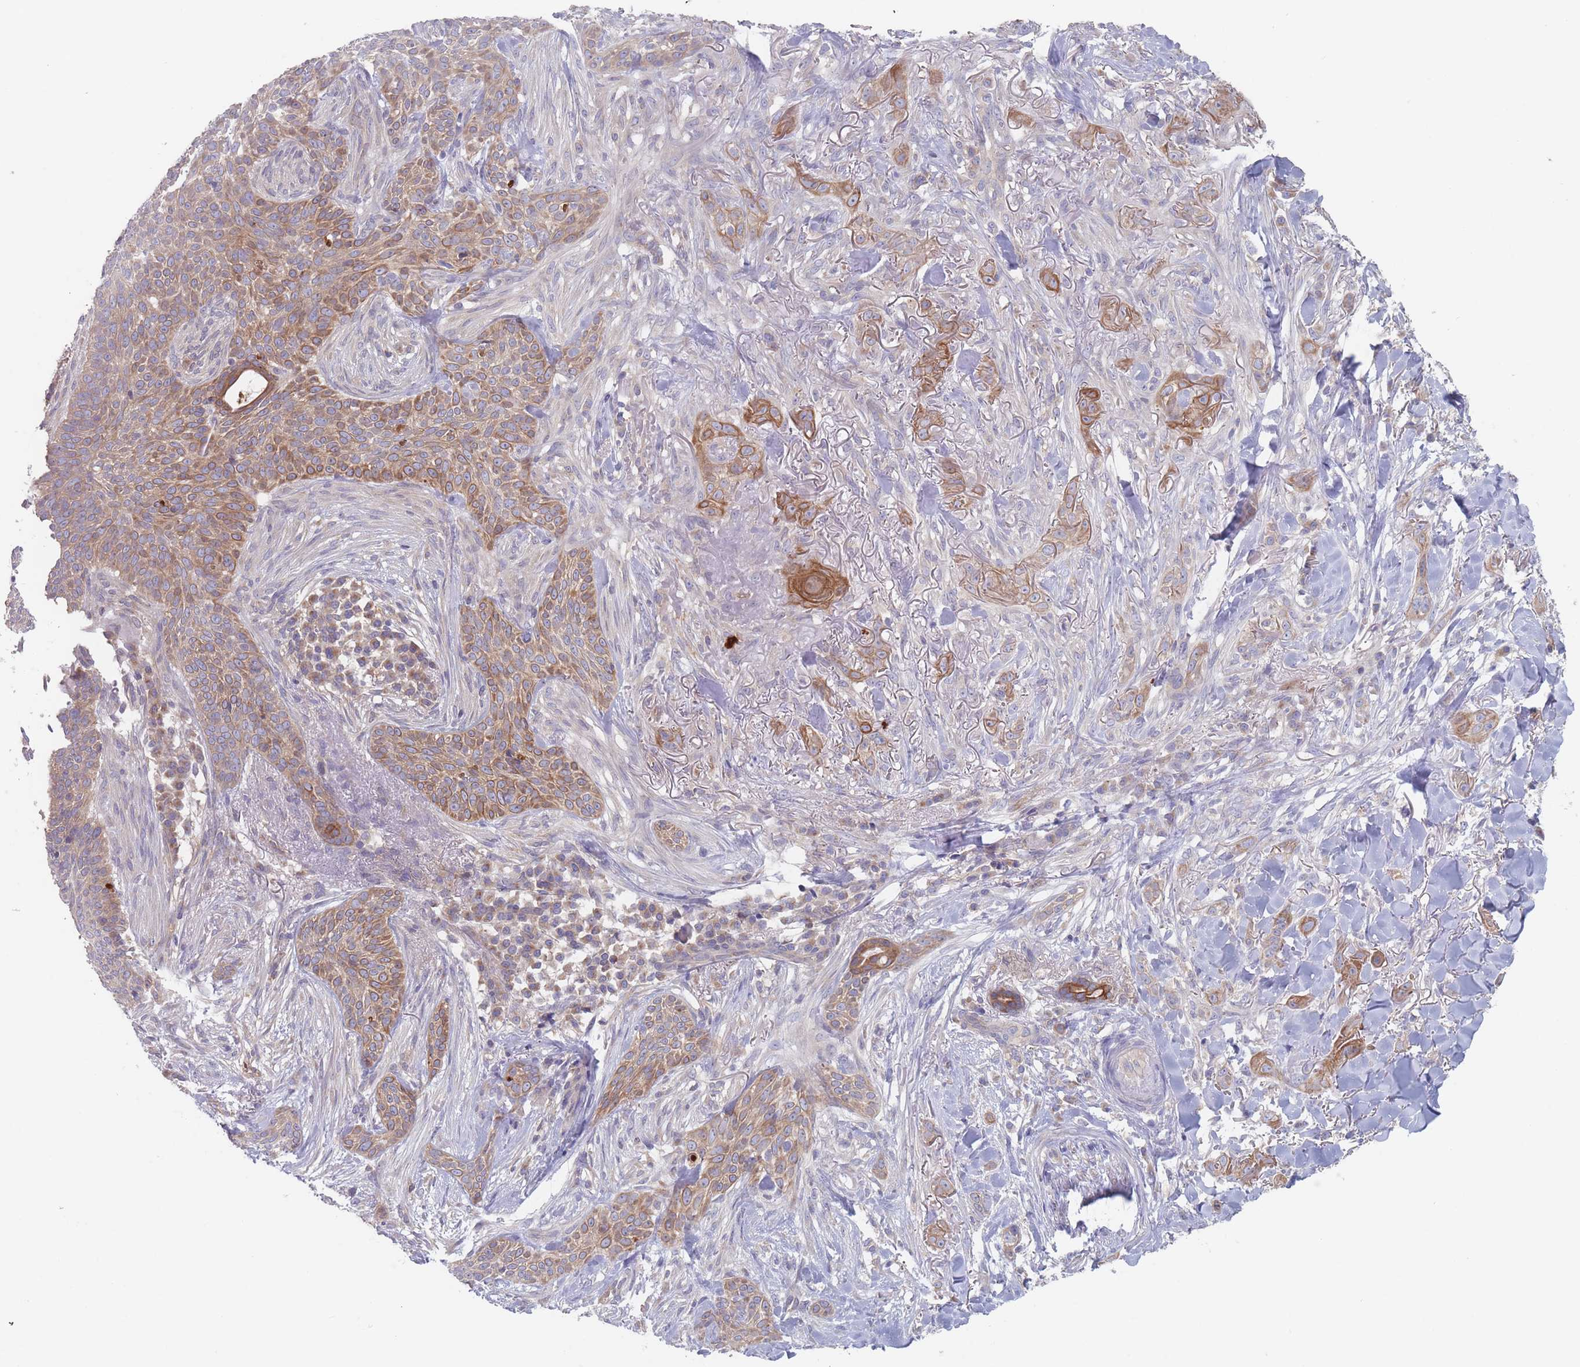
{"staining": {"intensity": "moderate", "quantity": ">75%", "location": "cytoplasmic/membranous"}, "tissue": "skin cancer", "cell_type": "Tumor cells", "image_type": "cancer", "snomed": [{"axis": "morphology", "description": "Basal cell carcinoma"}, {"axis": "topography", "description": "Skin"}], "caption": "This is a histology image of immunohistochemistry staining of skin cancer (basal cell carcinoma), which shows moderate expression in the cytoplasmic/membranous of tumor cells.", "gene": "EFCC1", "patient": {"sex": "male", "age": 72}}